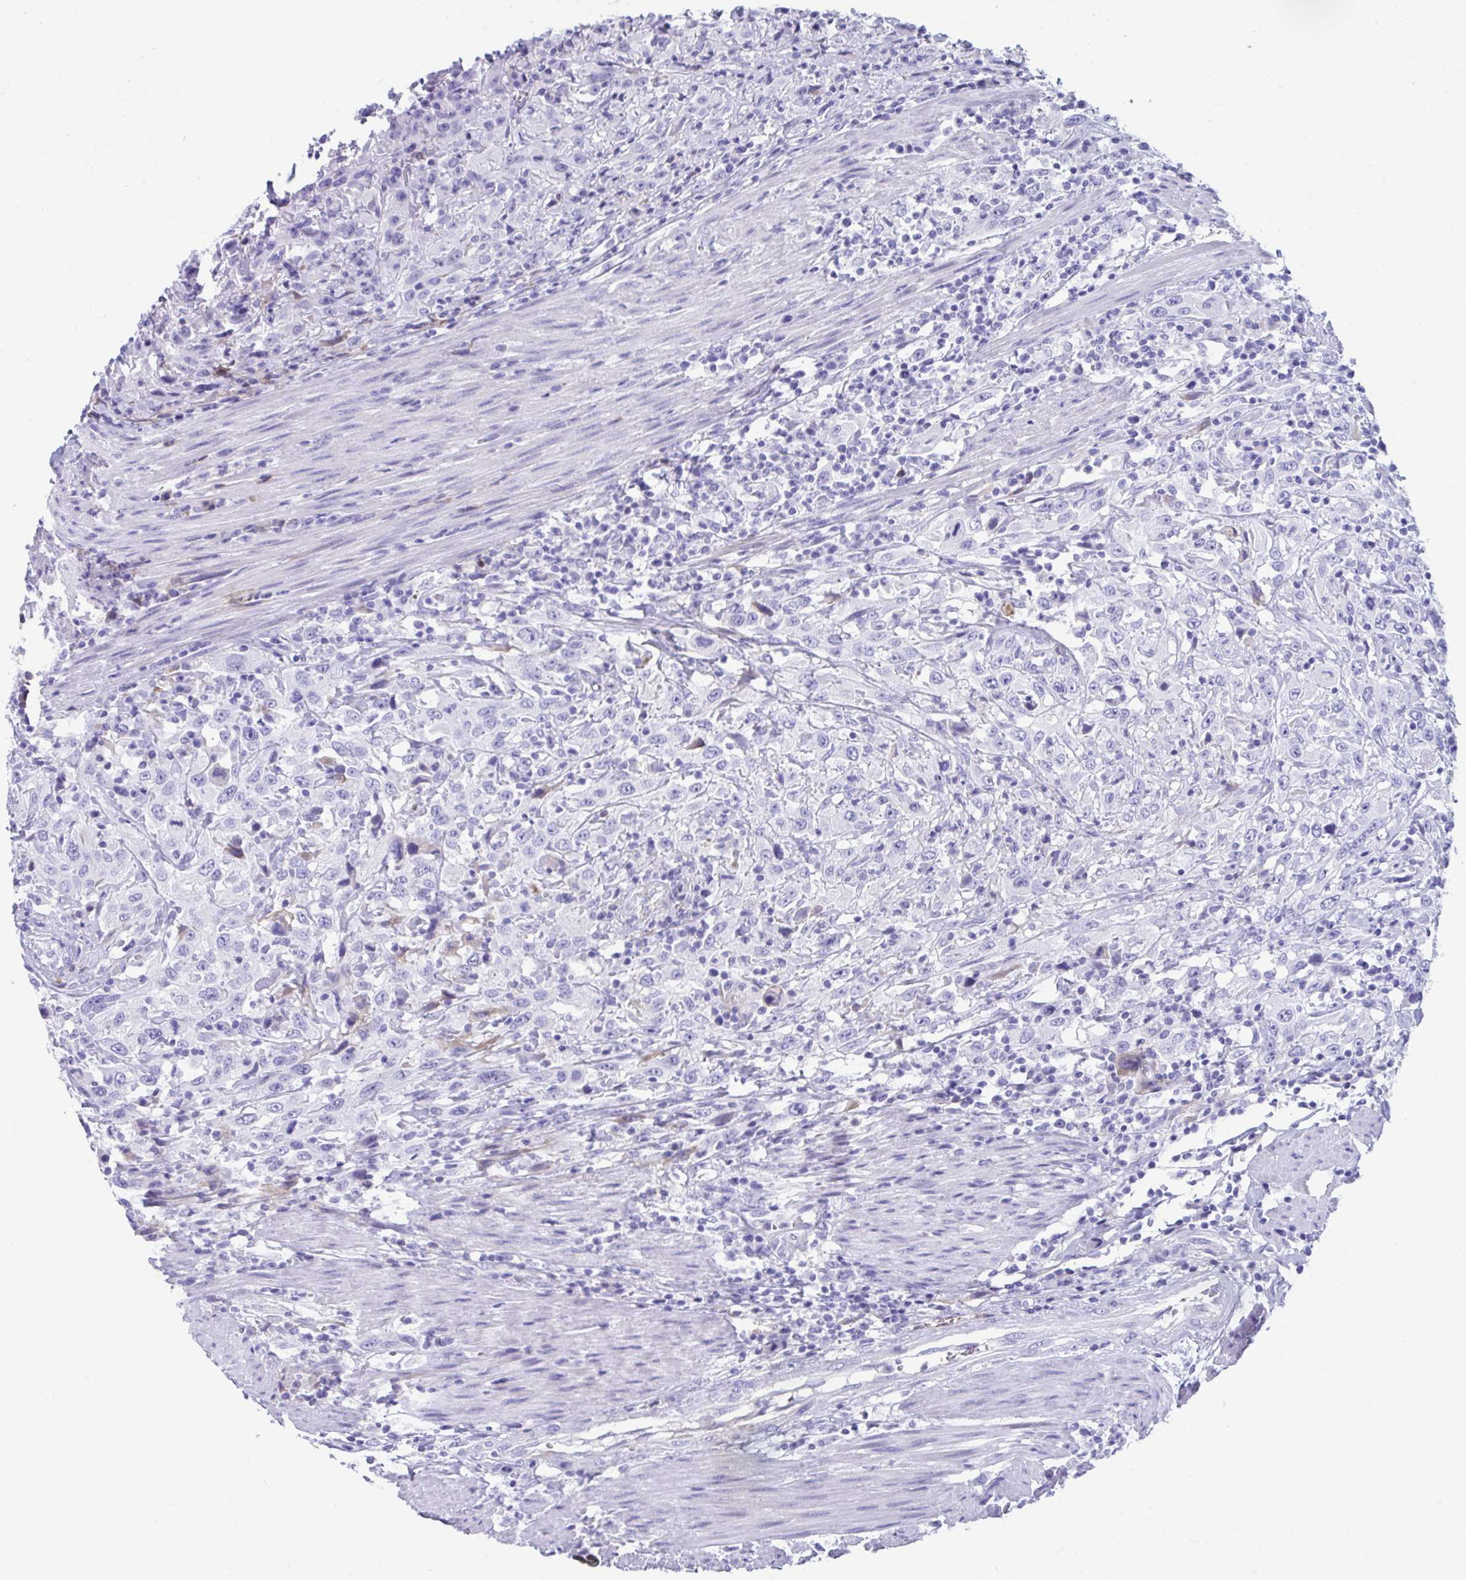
{"staining": {"intensity": "negative", "quantity": "none", "location": "none"}, "tissue": "urothelial cancer", "cell_type": "Tumor cells", "image_type": "cancer", "snomed": [{"axis": "morphology", "description": "Urothelial carcinoma, High grade"}, {"axis": "topography", "description": "Urinary bladder"}], "caption": "This is a histopathology image of IHC staining of urothelial cancer, which shows no staining in tumor cells. The staining is performed using DAB (3,3'-diaminobenzidine) brown chromogen with nuclei counter-stained in using hematoxylin.", "gene": "SMIM9", "patient": {"sex": "male", "age": 61}}